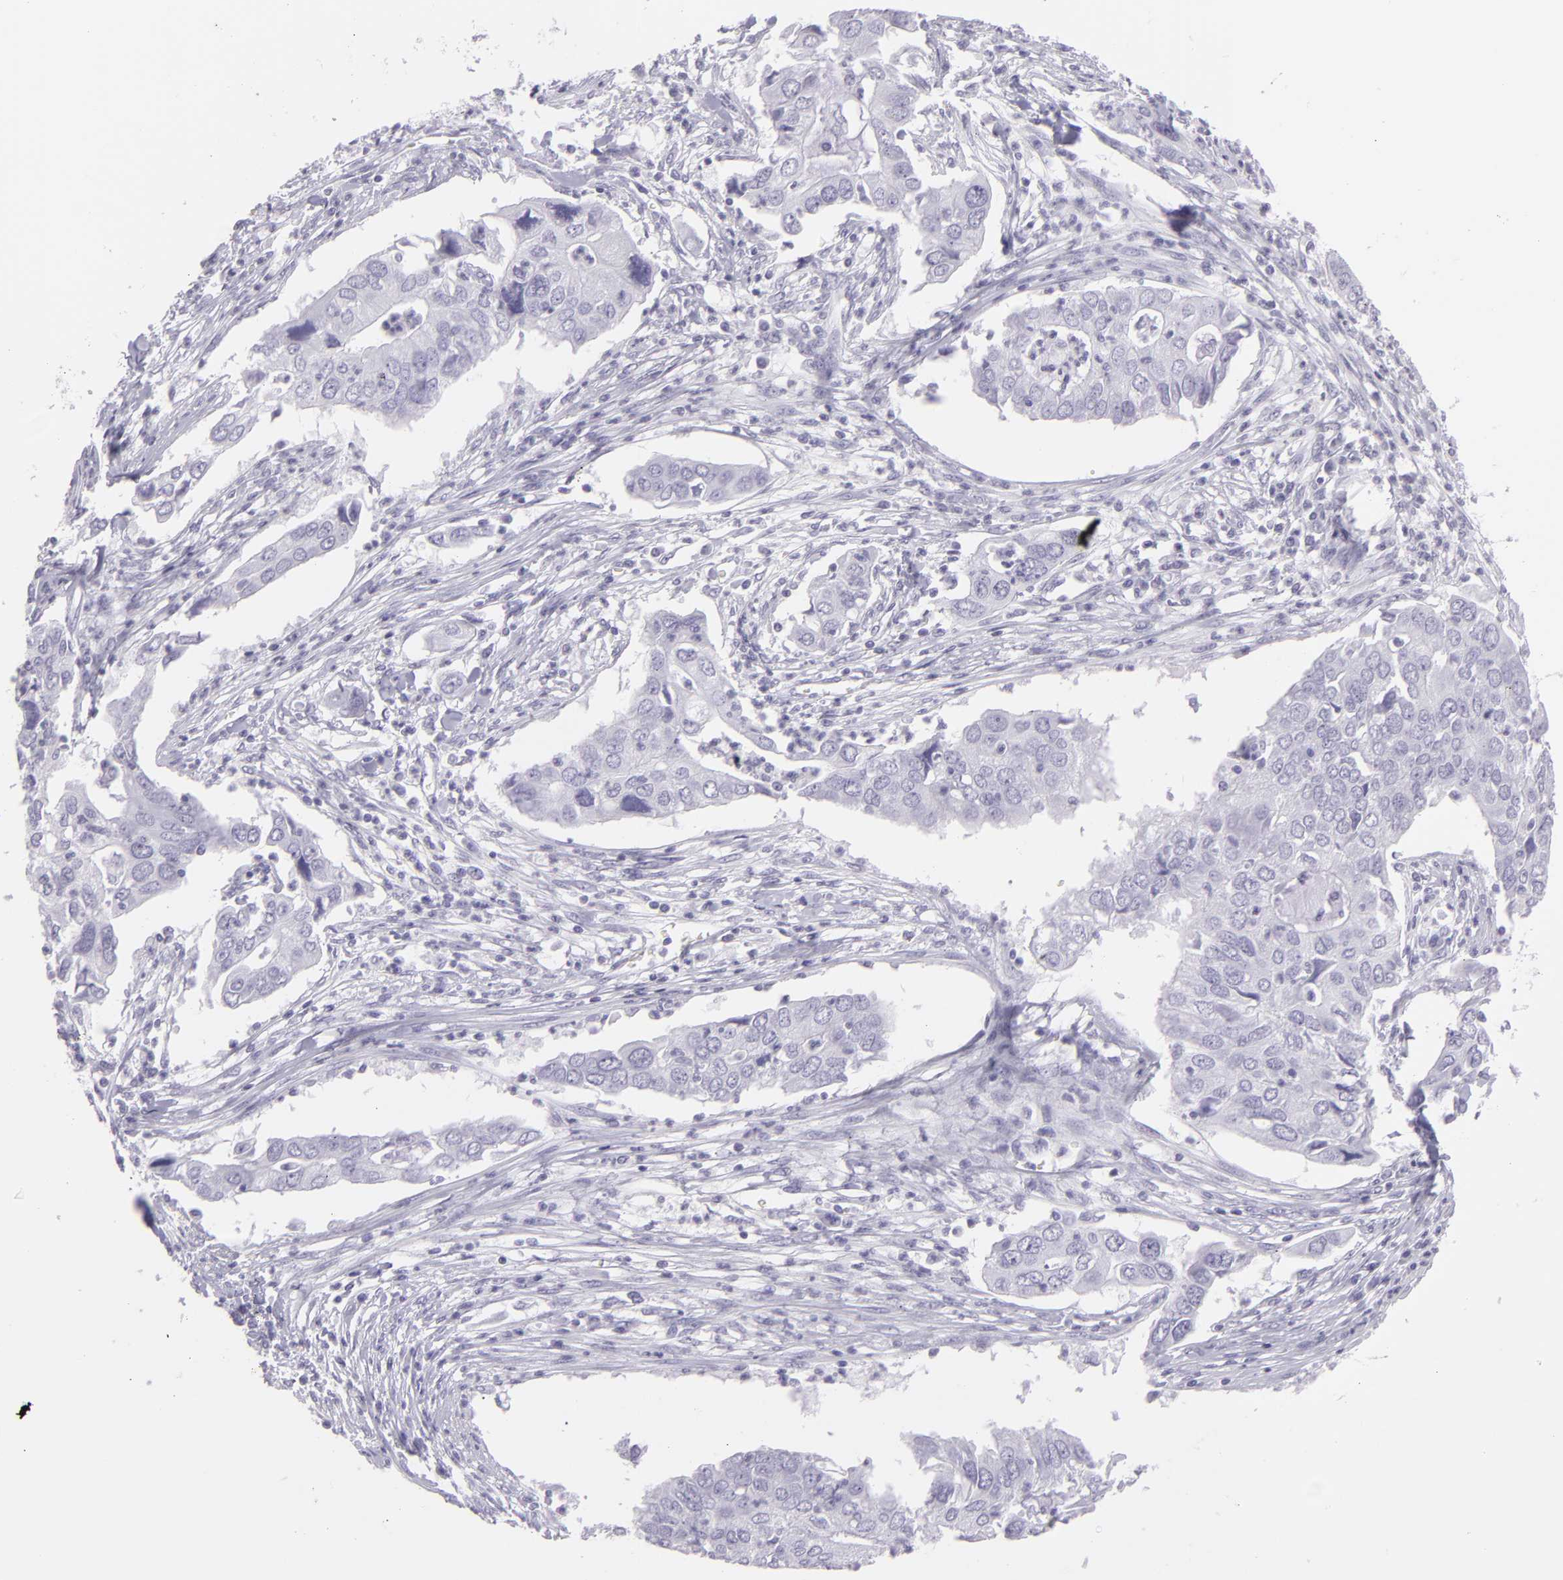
{"staining": {"intensity": "negative", "quantity": "none", "location": "none"}, "tissue": "lung cancer", "cell_type": "Tumor cells", "image_type": "cancer", "snomed": [{"axis": "morphology", "description": "Adenocarcinoma, NOS"}, {"axis": "topography", "description": "Lung"}], "caption": "Immunohistochemistry (IHC) photomicrograph of lung cancer stained for a protein (brown), which displays no staining in tumor cells.", "gene": "MUC6", "patient": {"sex": "male", "age": 48}}